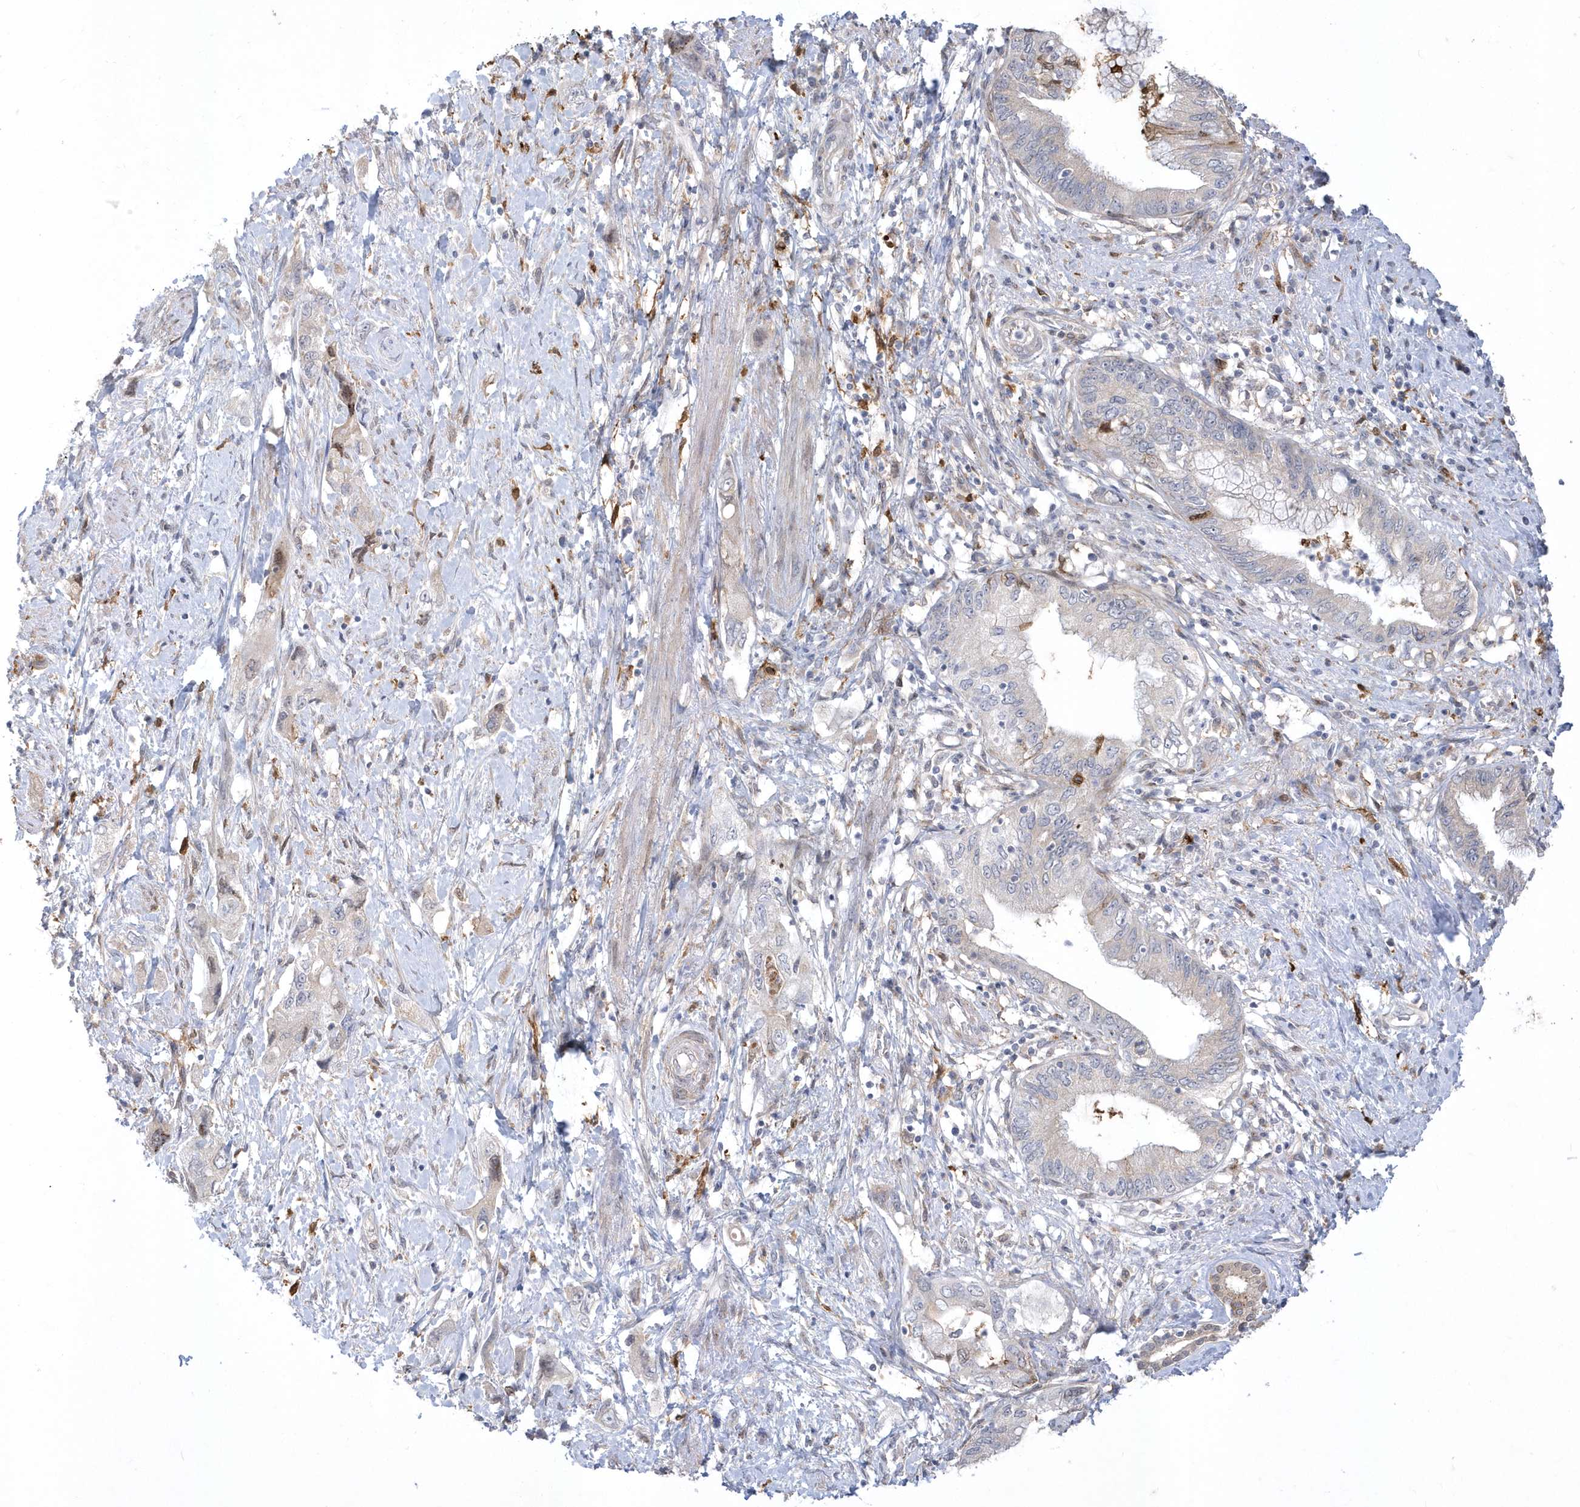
{"staining": {"intensity": "negative", "quantity": "none", "location": "none"}, "tissue": "pancreatic cancer", "cell_type": "Tumor cells", "image_type": "cancer", "snomed": [{"axis": "morphology", "description": "Adenocarcinoma, NOS"}, {"axis": "topography", "description": "Pancreas"}], "caption": "A micrograph of human adenocarcinoma (pancreatic) is negative for staining in tumor cells.", "gene": "TSPEAR", "patient": {"sex": "female", "age": 73}}